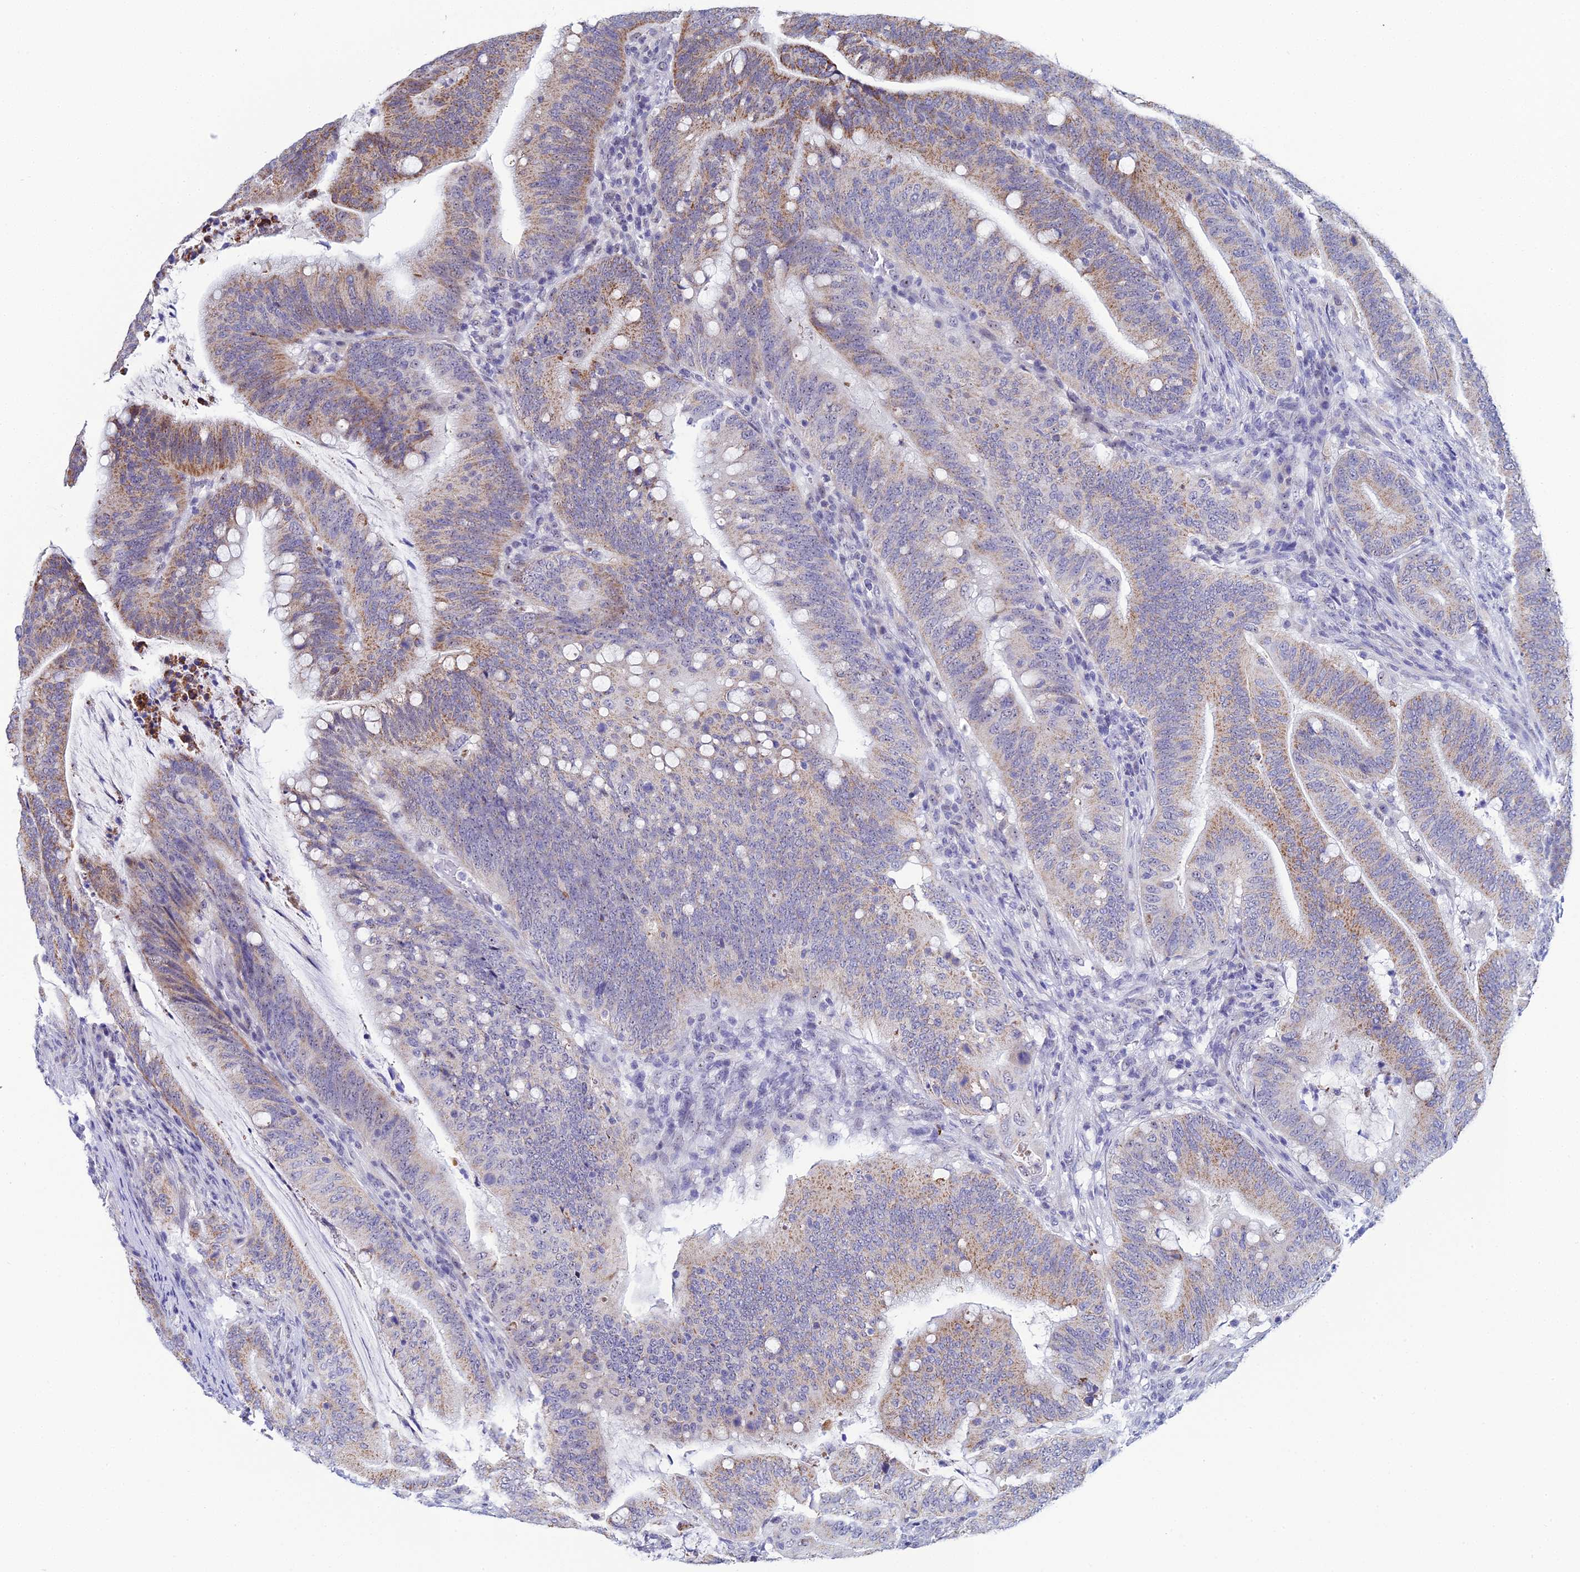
{"staining": {"intensity": "moderate", "quantity": "25%-75%", "location": "cytoplasmic/membranous"}, "tissue": "colorectal cancer", "cell_type": "Tumor cells", "image_type": "cancer", "snomed": [{"axis": "morphology", "description": "Adenocarcinoma, NOS"}, {"axis": "topography", "description": "Colon"}], "caption": "DAB immunohistochemical staining of colorectal cancer exhibits moderate cytoplasmic/membranous protein expression in approximately 25%-75% of tumor cells.", "gene": "PLPP4", "patient": {"sex": "female", "age": 66}}